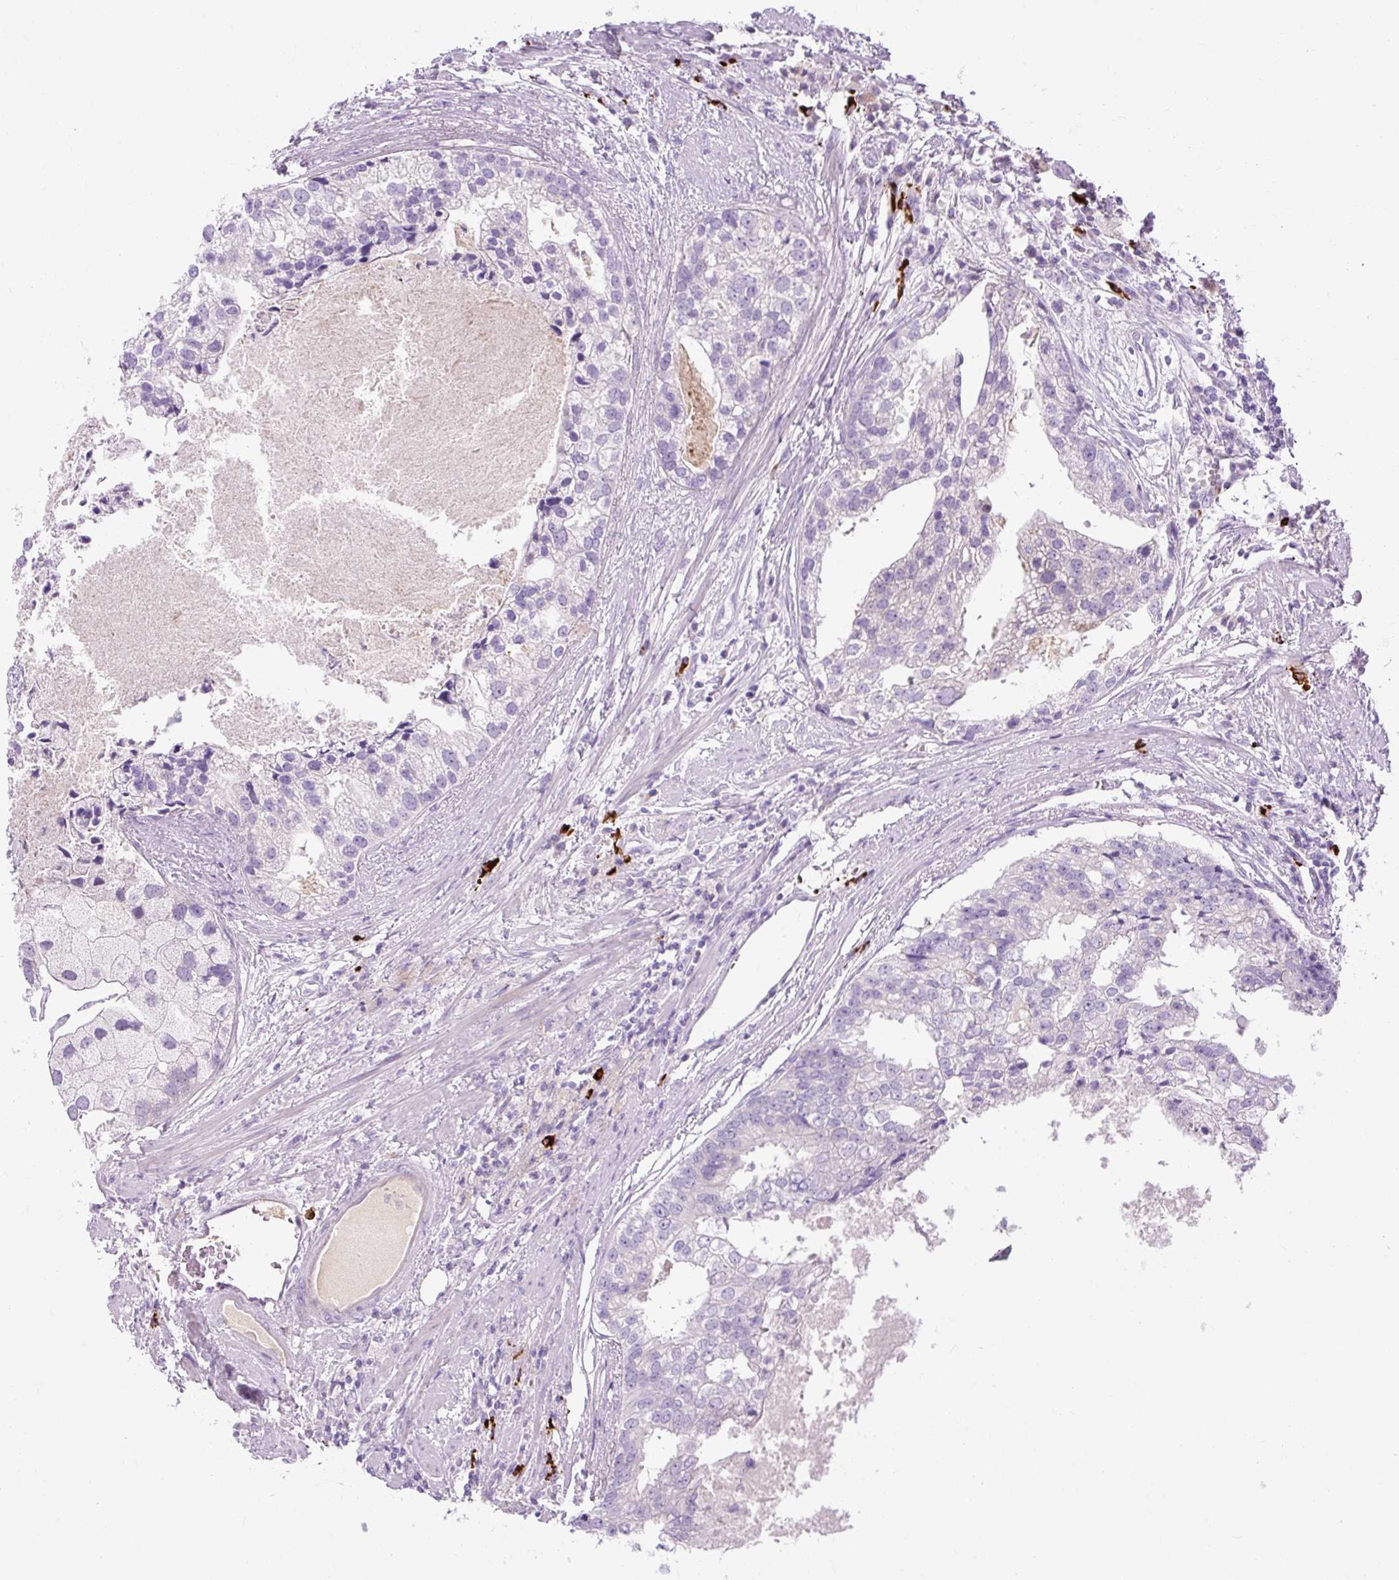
{"staining": {"intensity": "weak", "quantity": "<25%", "location": "cytoplasmic/membranous"}, "tissue": "prostate cancer", "cell_type": "Tumor cells", "image_type": "cancer", "snomed": [{"axis": "morphology", "description": "Adenocarcinoma, High grade"}, {"axis": "topography", "description": "Prostate"}], "caption": "A high-resolution photomicrograph shows immunohistochemistry (IHC) staining of prostate cancer, which shows no significant staining in tumor cells. (DAB (3,3'-diaminobenzidine) immunohistochemistry (IHC) visualized using brightfield microscopy, high magnification).", "gene": "ARRDC2", "patient": {"sex": "male", "age": 62}}